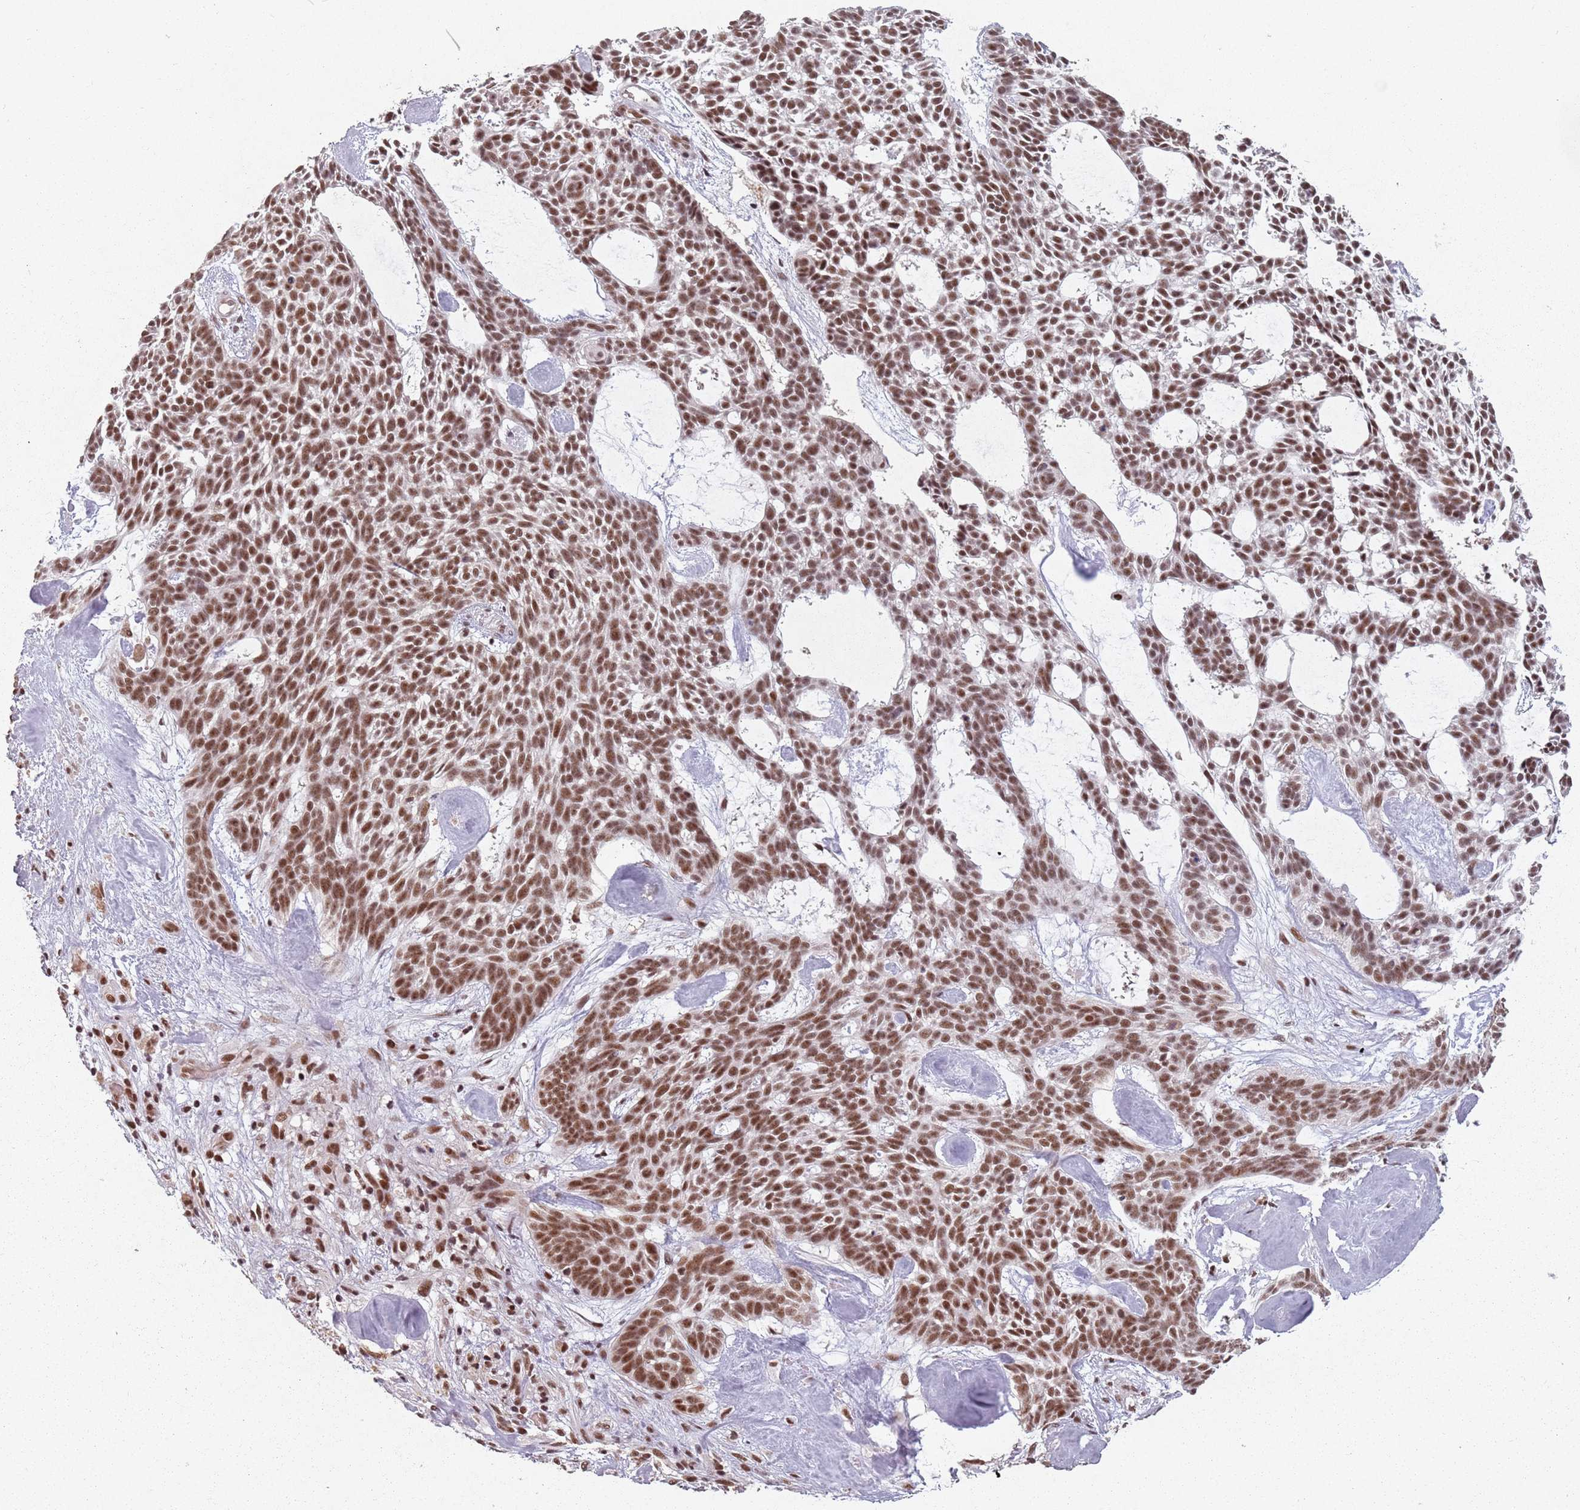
{"staining": {"intensity": "moderate", "quantity": ">75%", "location": "nuclear"}, "tissue": "skin cancer", "cell_type": "Tumor cells", "image_type": "cancer", "snomed": [{"axis": "morphology", "description": "Basal cell carcinoma"}, {"axis": "topography", "description": "Skin"}], "caption": "Human skin cancer stained with a protein marker displays moderate staining in tumor cells.", "gene": "NCBP1", "patient": {"sex": "male", "age": 61}}